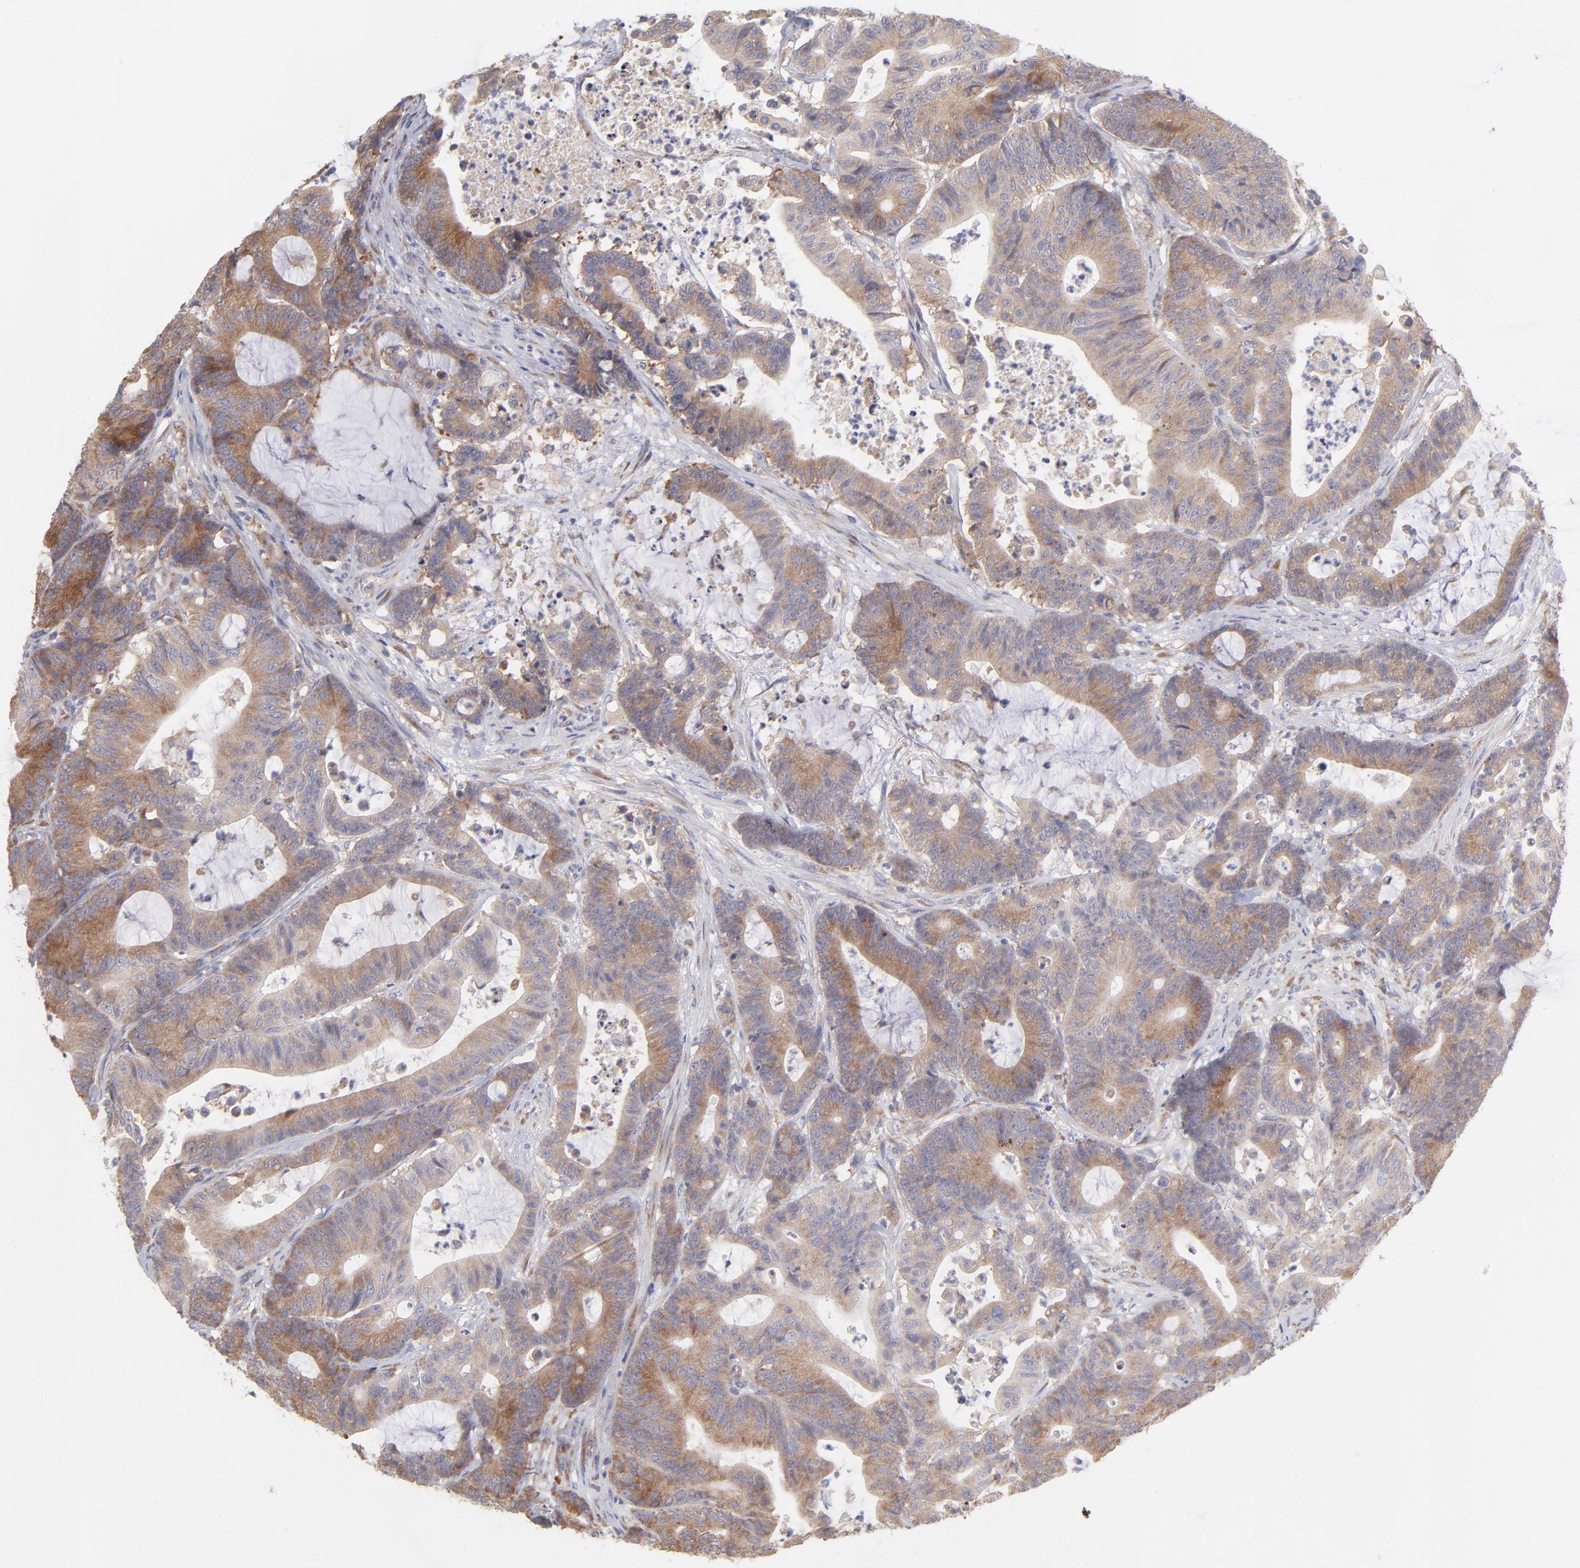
{"staining": {"intensity": "moderate", "quantity": ">75%", "location": "cytoplasmic/membranous"}, "tissue": "colorectal cancer", "cell_type": "Tumor cells", "image_type": "cancer", "snomed": [{"axis": "morphology", "description": "Adenocarcinoma, NOS"}, {"axis": "topography", "description": "Colon"}], "caption": "Moderate cytoplasmic/membranous protein staining is identified in about >75% of tumor cells in colorectal cancer. (IHC, brightfield microscopy, high magnification).", "gene": "RPLP0", "patient": {"sex": "female", "age": 84}}